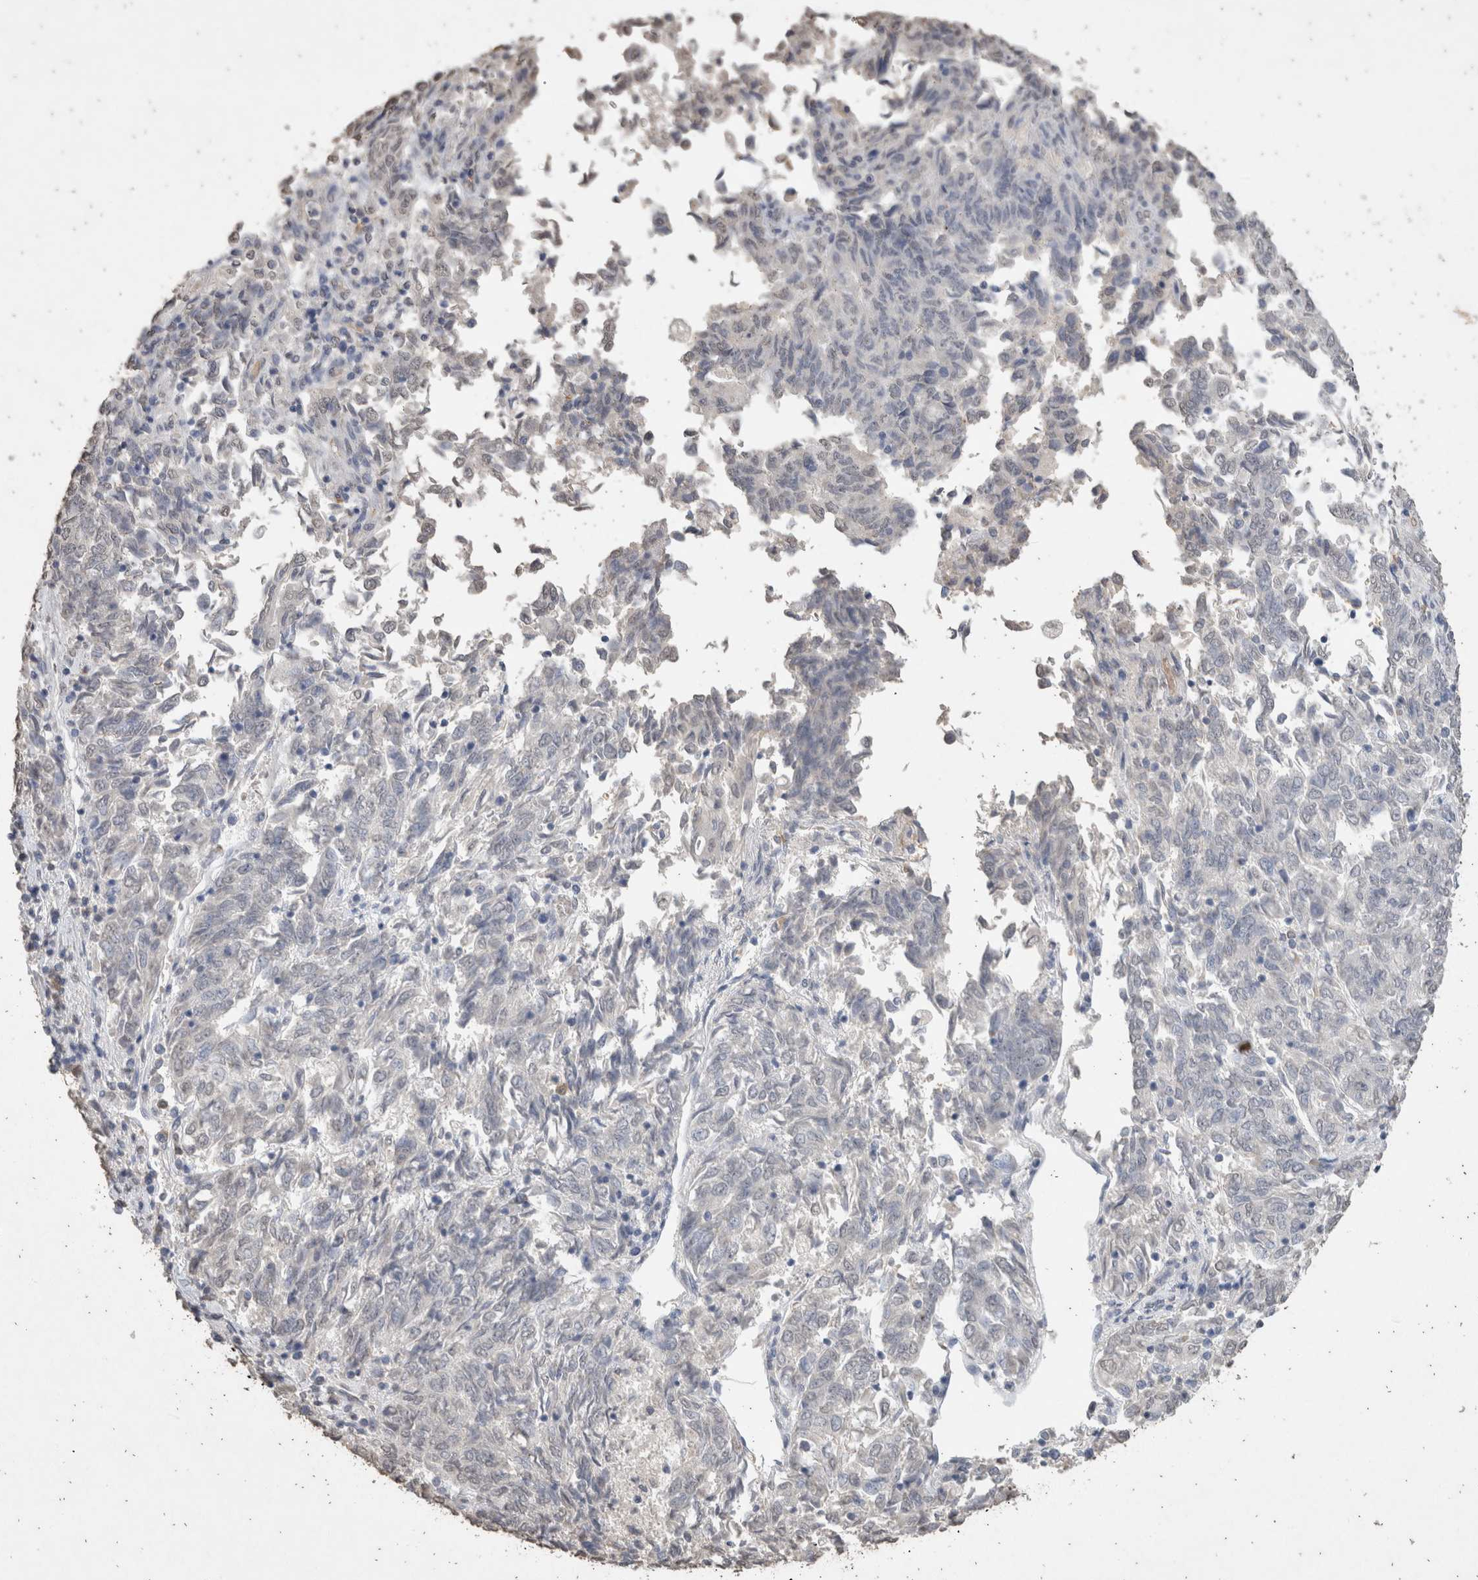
{"staining": {"intensity": "negative", "quantity": "none", "location": "none"}, "tissue": "endometrial cancer", "cell_type": "Tumor cells", "image_type": "cancer", "snomed": [{"axis": "morphology", "description": "Adenocarcinoma, NOS"}, {"axis": "topography", "description": "Endometrium"}], "caption": "The histopathology image shows no significant positivity in tumor cells of endometrial adenocarcinoma.", "gene": "LGALS2", "patient": {"sex": "female", "age": 80}}